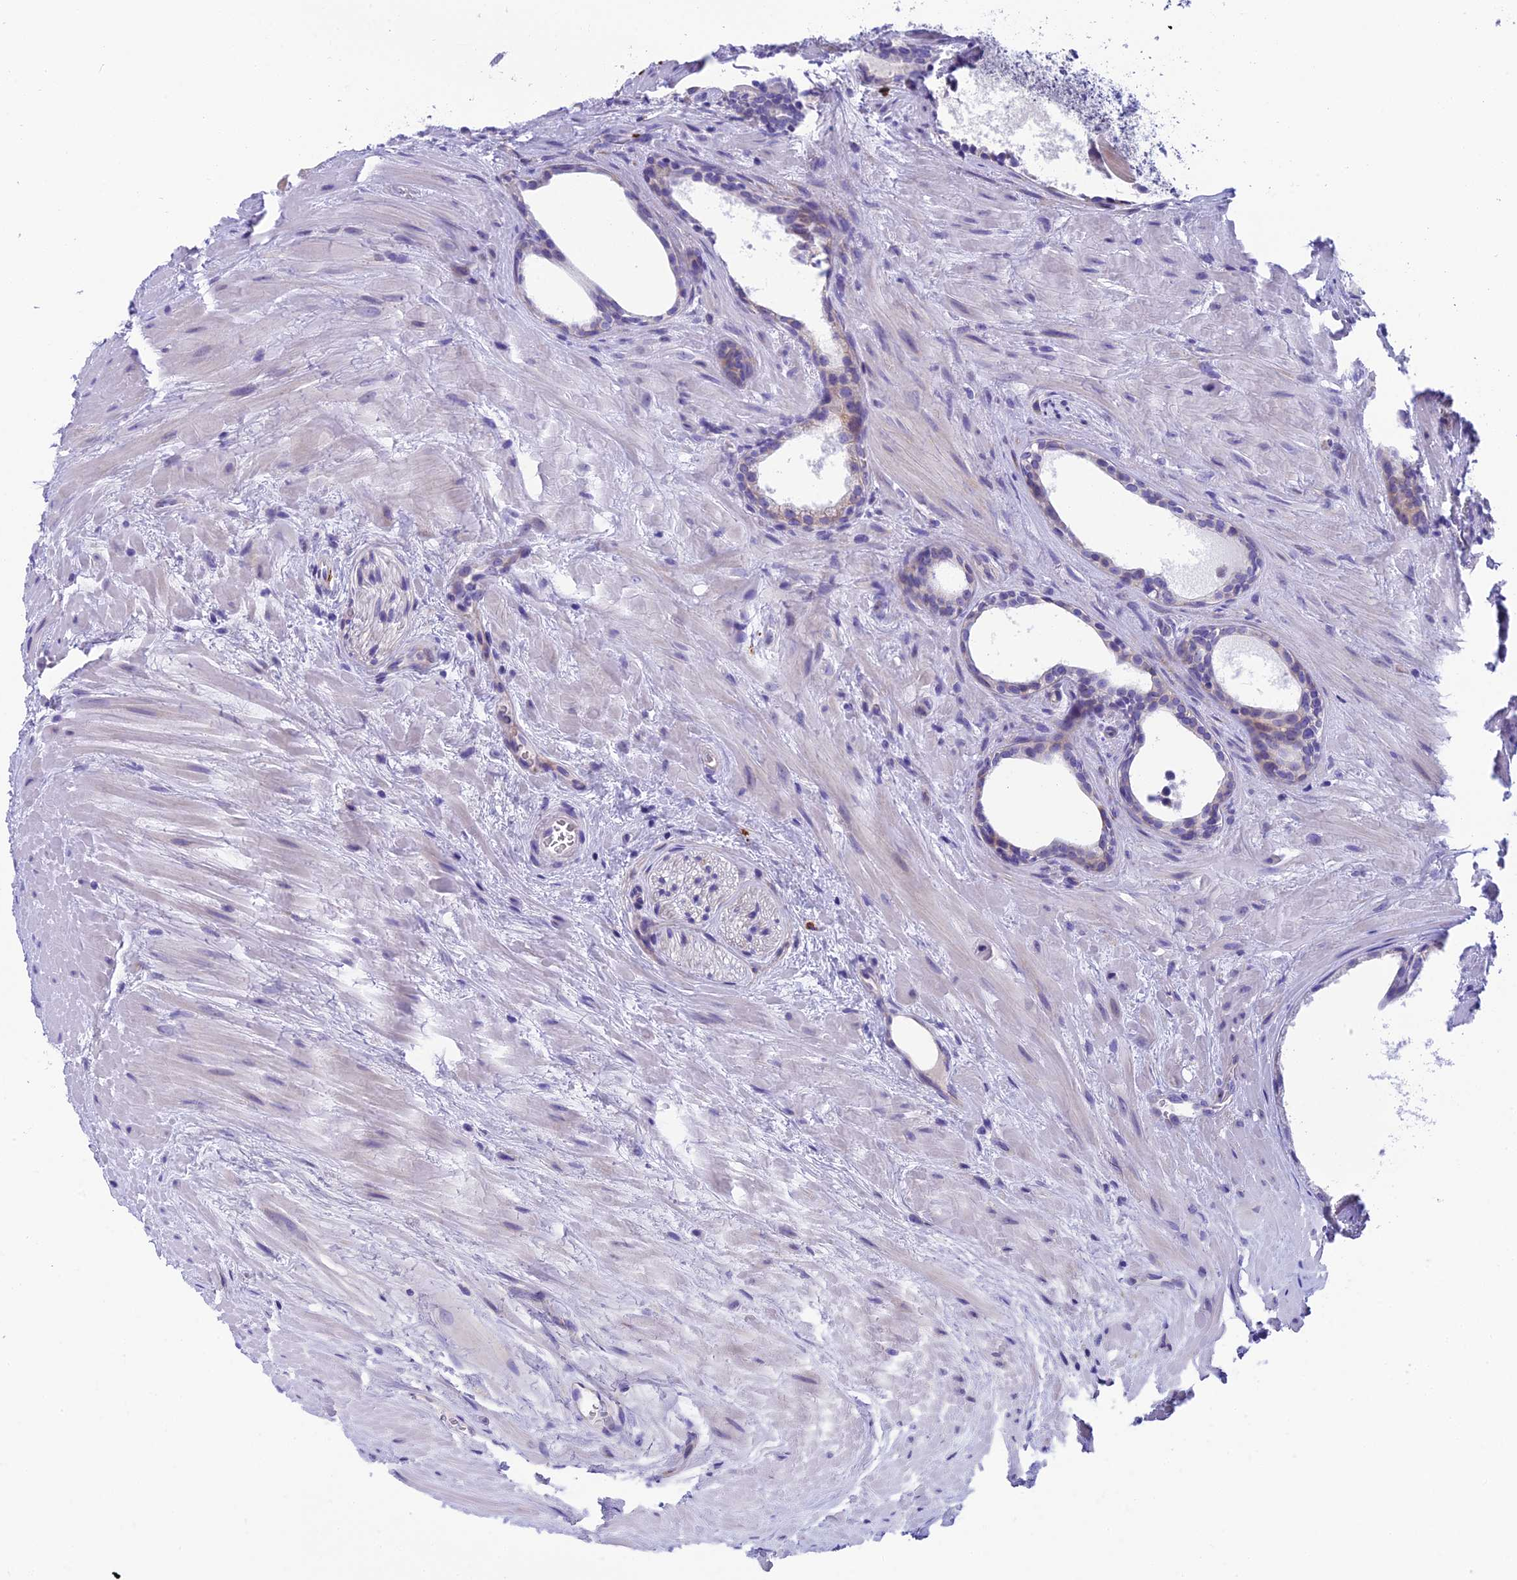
{"staining": {"intensity": "weak", "quantity": "<25%", "location": "cytoplasmic/membranous"}, "tissue": "prostate cancer", "cell_type": "Tumor cells", "image_type": "cancer", "snomed": [{"axis": "morphology", "description": "Adenocarcinoma, Low grade"}, {"axis": "topography", "description": "Prostate"}], "caption": "The micrograph demonstrates no staining of tumor cells in prostate adenocarcinoma (low-grade). The staining is performed using DAB brown chromogen with nuclei counter-stained in using hematoxylin.", "gene": "MACIR", "patient": {"sex": "male", "age": 69}}